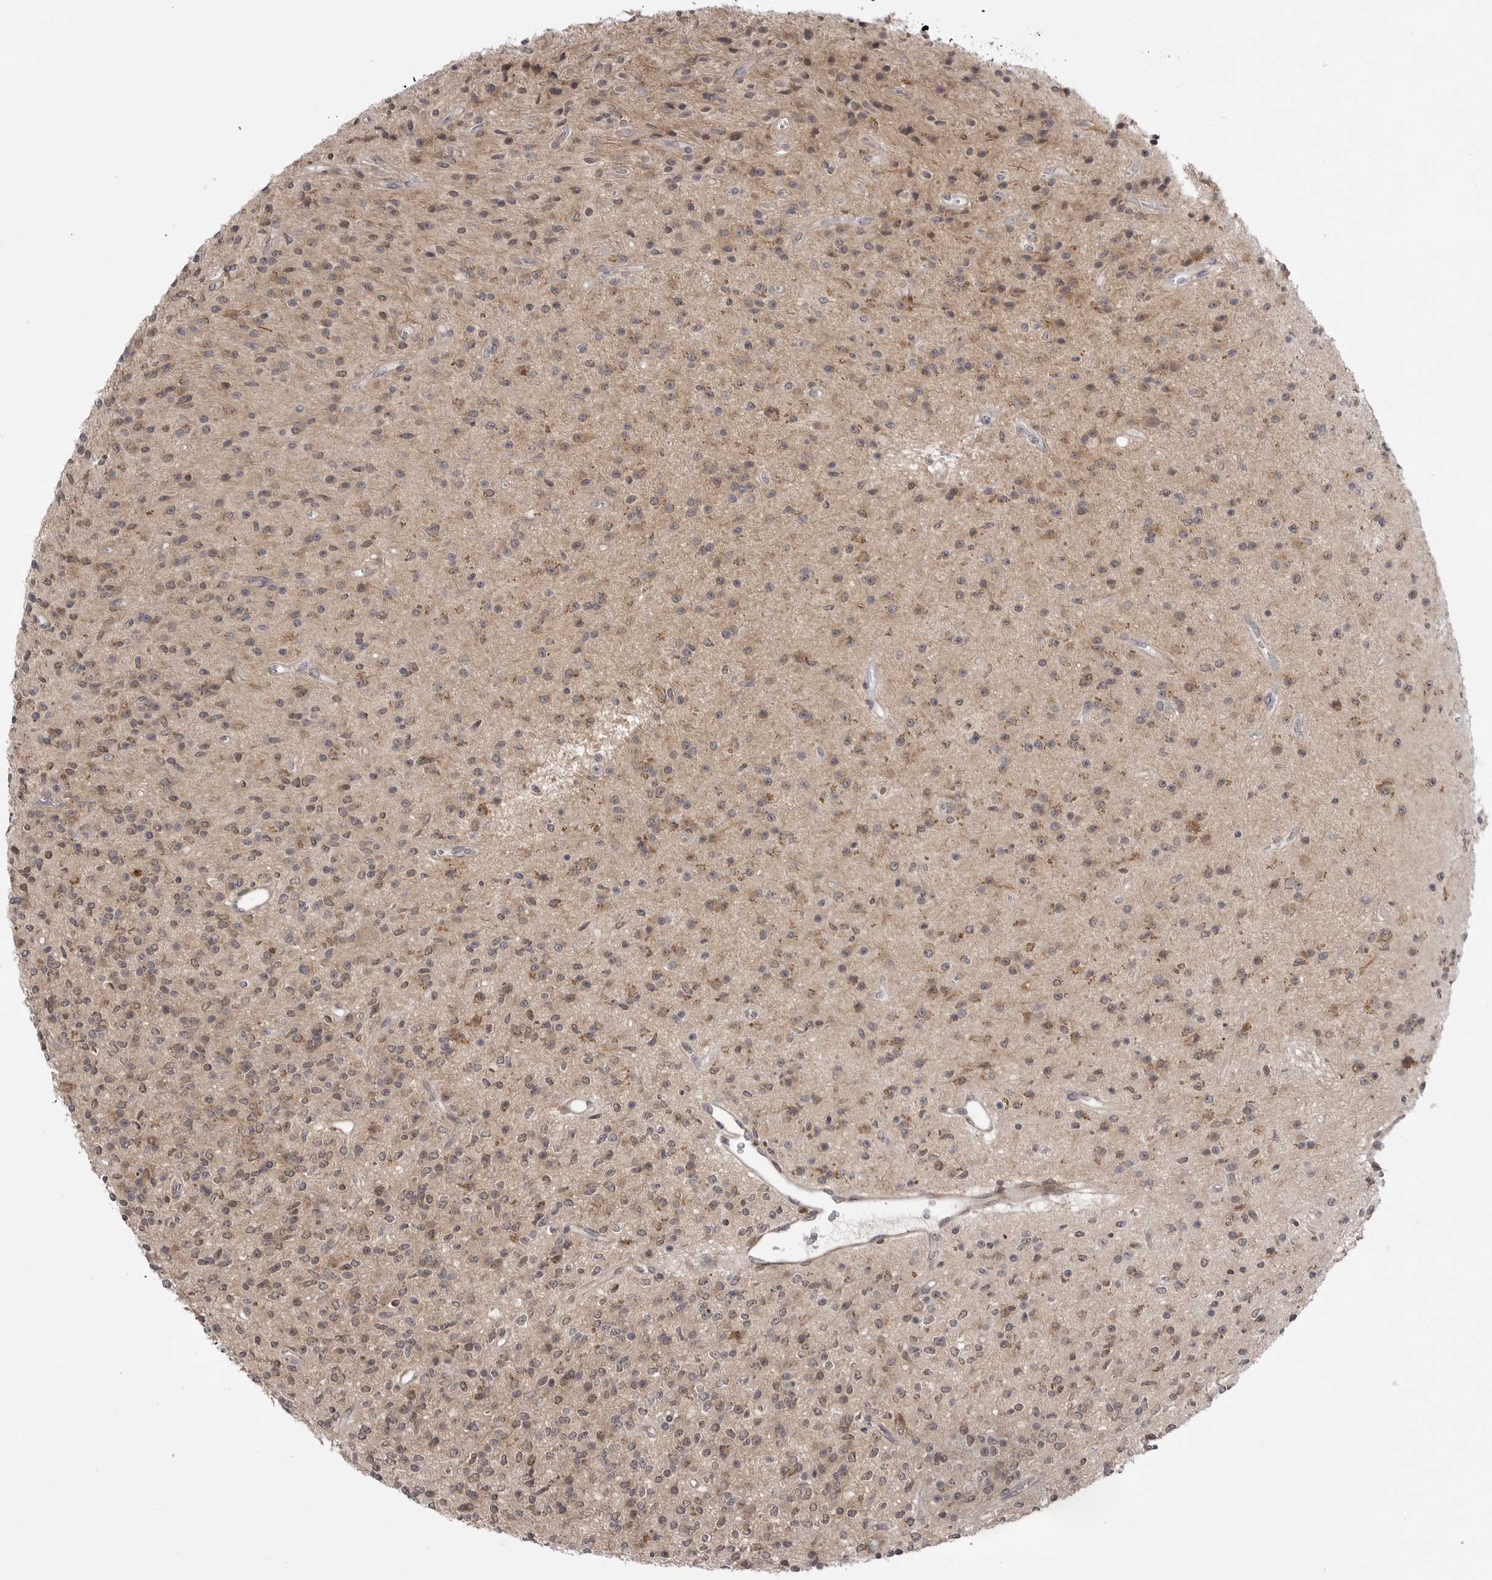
{"staining": {"intensity": "moderate", "quantity": ">75%", "location": "nuclear"}, "tissue": "glioma", "cell_type": "Tumor cells", "image_type": "cancer", "snomed": [{"axis": "morphology", "description": "Glioma, malignant, High grade"}, {"axis": "topography", "description": "Brain"}], "caption": "This is a histology image of immunohistochemistry (IHC) staining of malignant glioma (high-grade), which shows moderate positivity in the nuclear of tumor cells.", "gene": "PTK2B", "patient": {"sex": "male", "age": 34}}